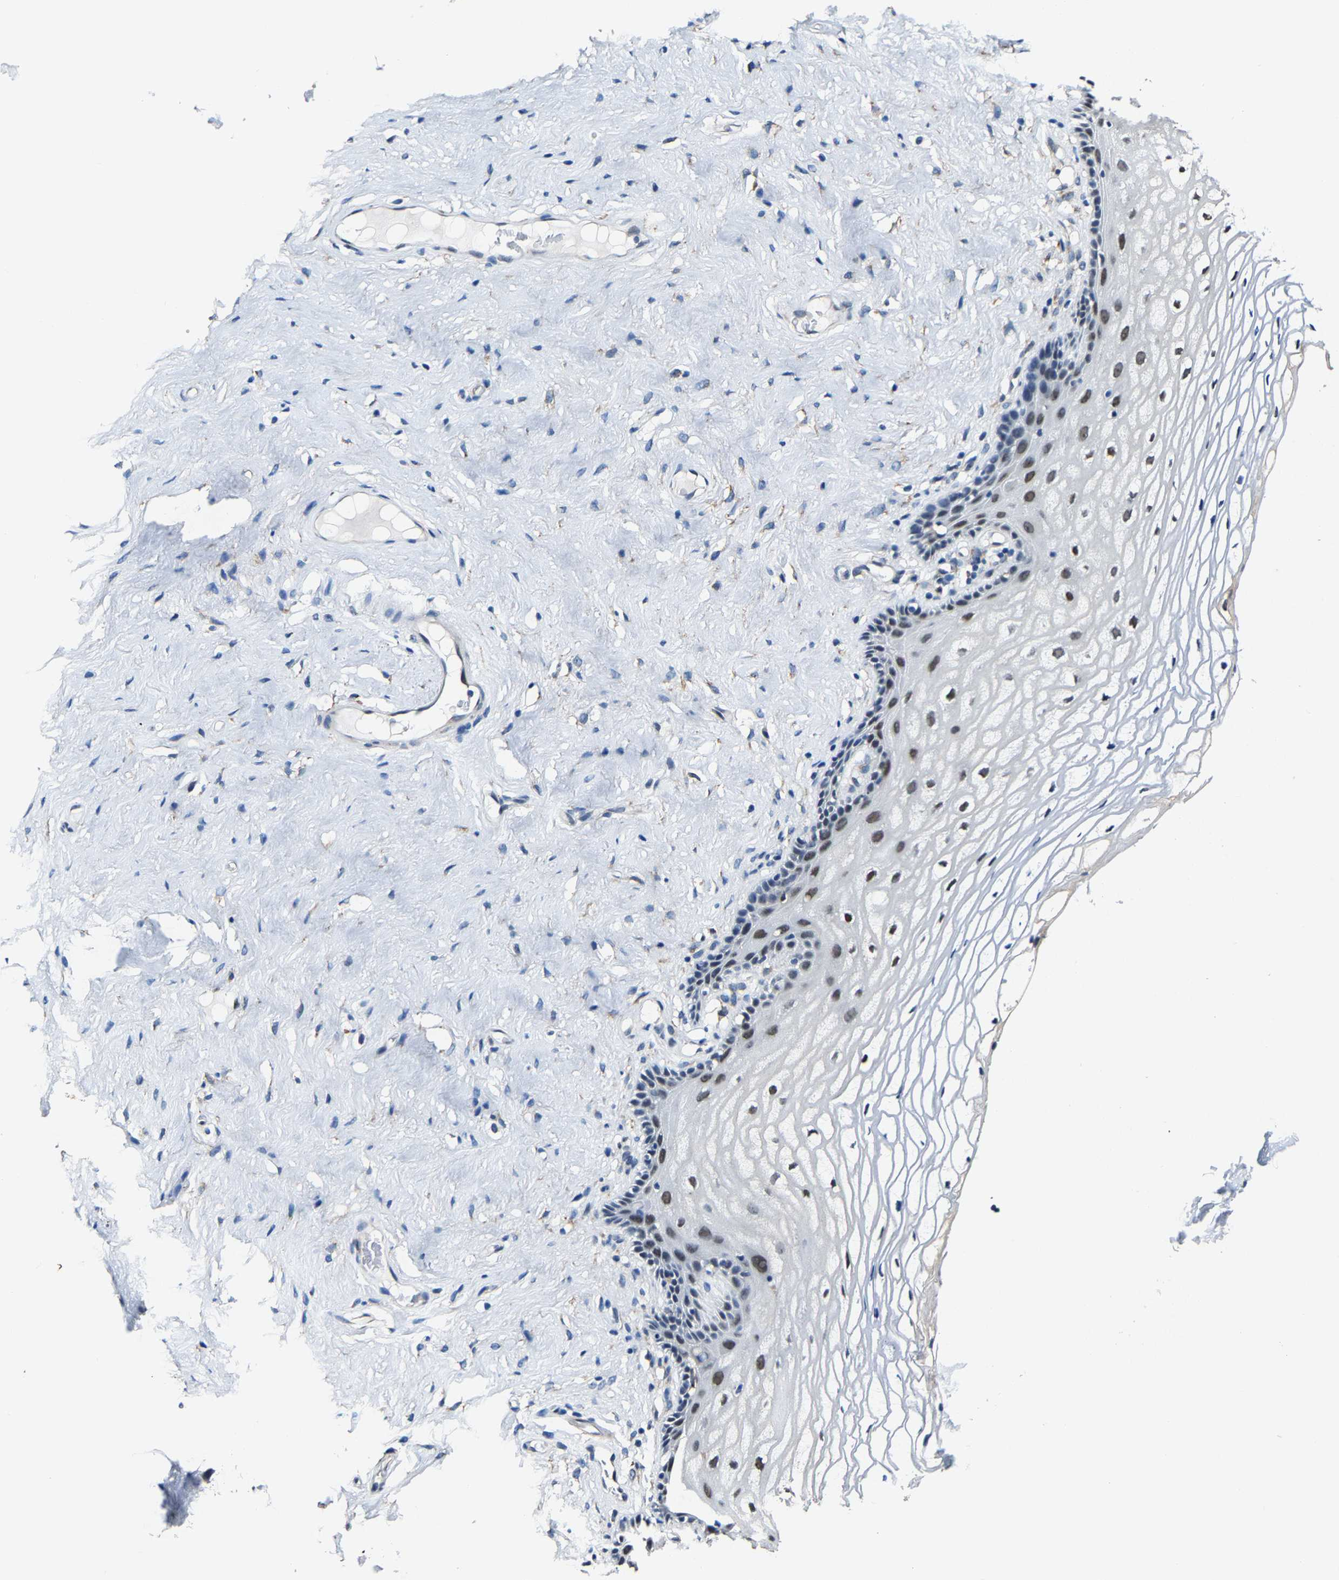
{"staining": {"intensity": "moderate", "quantity": "25%-75%", "location": "nuclear"}, "tissue": "vagina", "cell_type": "Squamous epithelial cells", "image_type": "normal", "snomed": [{"axis": "morphology", "description": "Normal tissue, NOS"}, {"axis": "morphology", "description": "Adenocarcinoma, NOS"}, {"axis": "topography", "description": "Rectum"}, {"axis": "topography", "description": "Vagina"}], "caption": "Protein staining of unremarkable vagina demonstrates moderate nuclear positivity in about 25%-75% of squamous epithelial cells. The protein is shown in brown color, while the nuclei are stained blue.", "gene": "METTL1", "patient": {"sex": "female", "age": 71}}